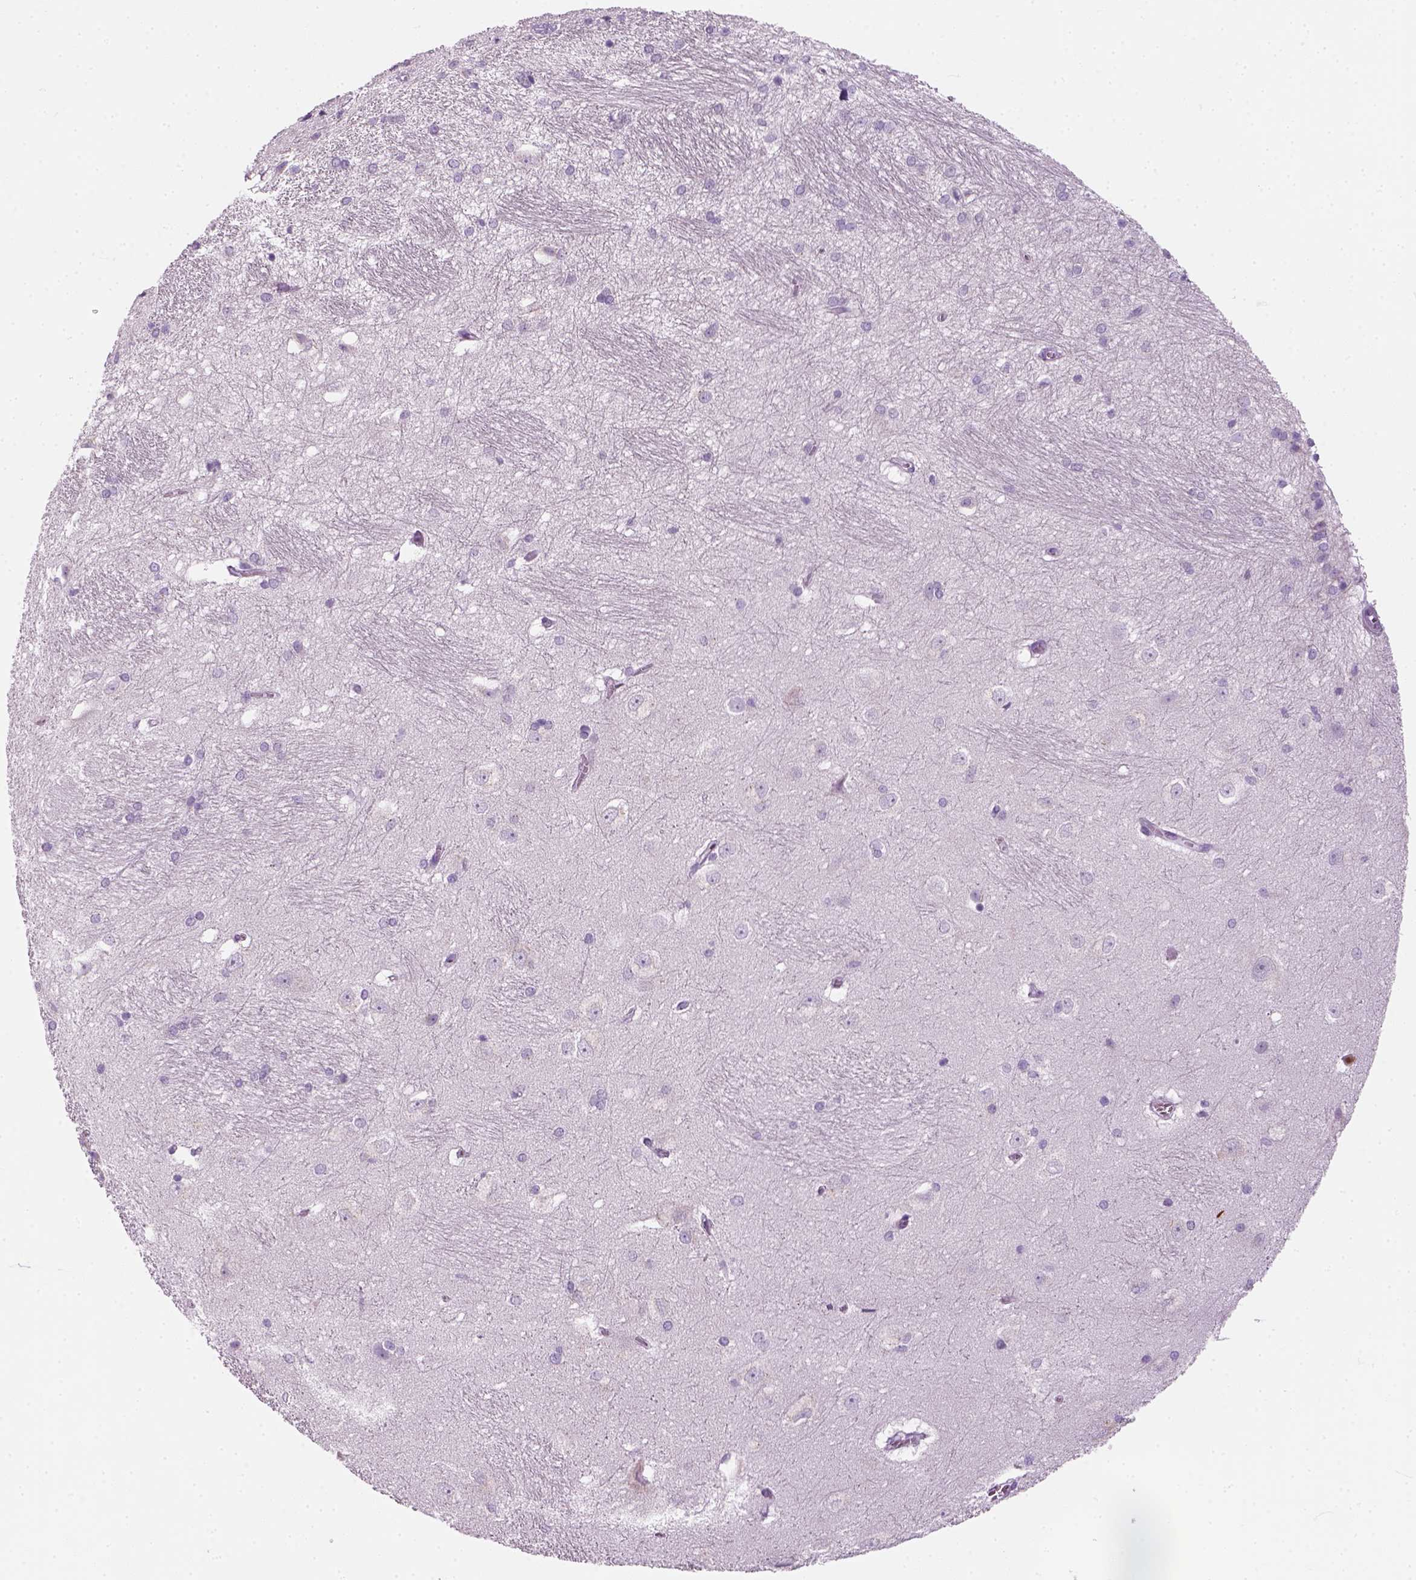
{"staining": {"intensity": "negative", "quantity": "none", "location": "none"}, "tissue": "hippocampus", "cell_type": "Glial cells", "image_type": "normal", "snomed": [{"axis": "morphology", "description": "Normal tissue, NOS"}, {"axis": "topography", "description": "Cerebral cortex"}, {"axis": "topography", "description": "Hippocampus"}], "caption": "DAB (3,3'-diaminobenzidine) immunohistochemical staining of unremarkable hippocampus reveals no significant positivity in glial cells. Brightfield microscopy of immunohistochemistry (IHC) stained with DAB (3,3'-diaminobenzidine) (brown) and hematoxylin (blue), captured at high magnification.", "gene": "IL4", "patient": {"sex": "female", "age": 19}}